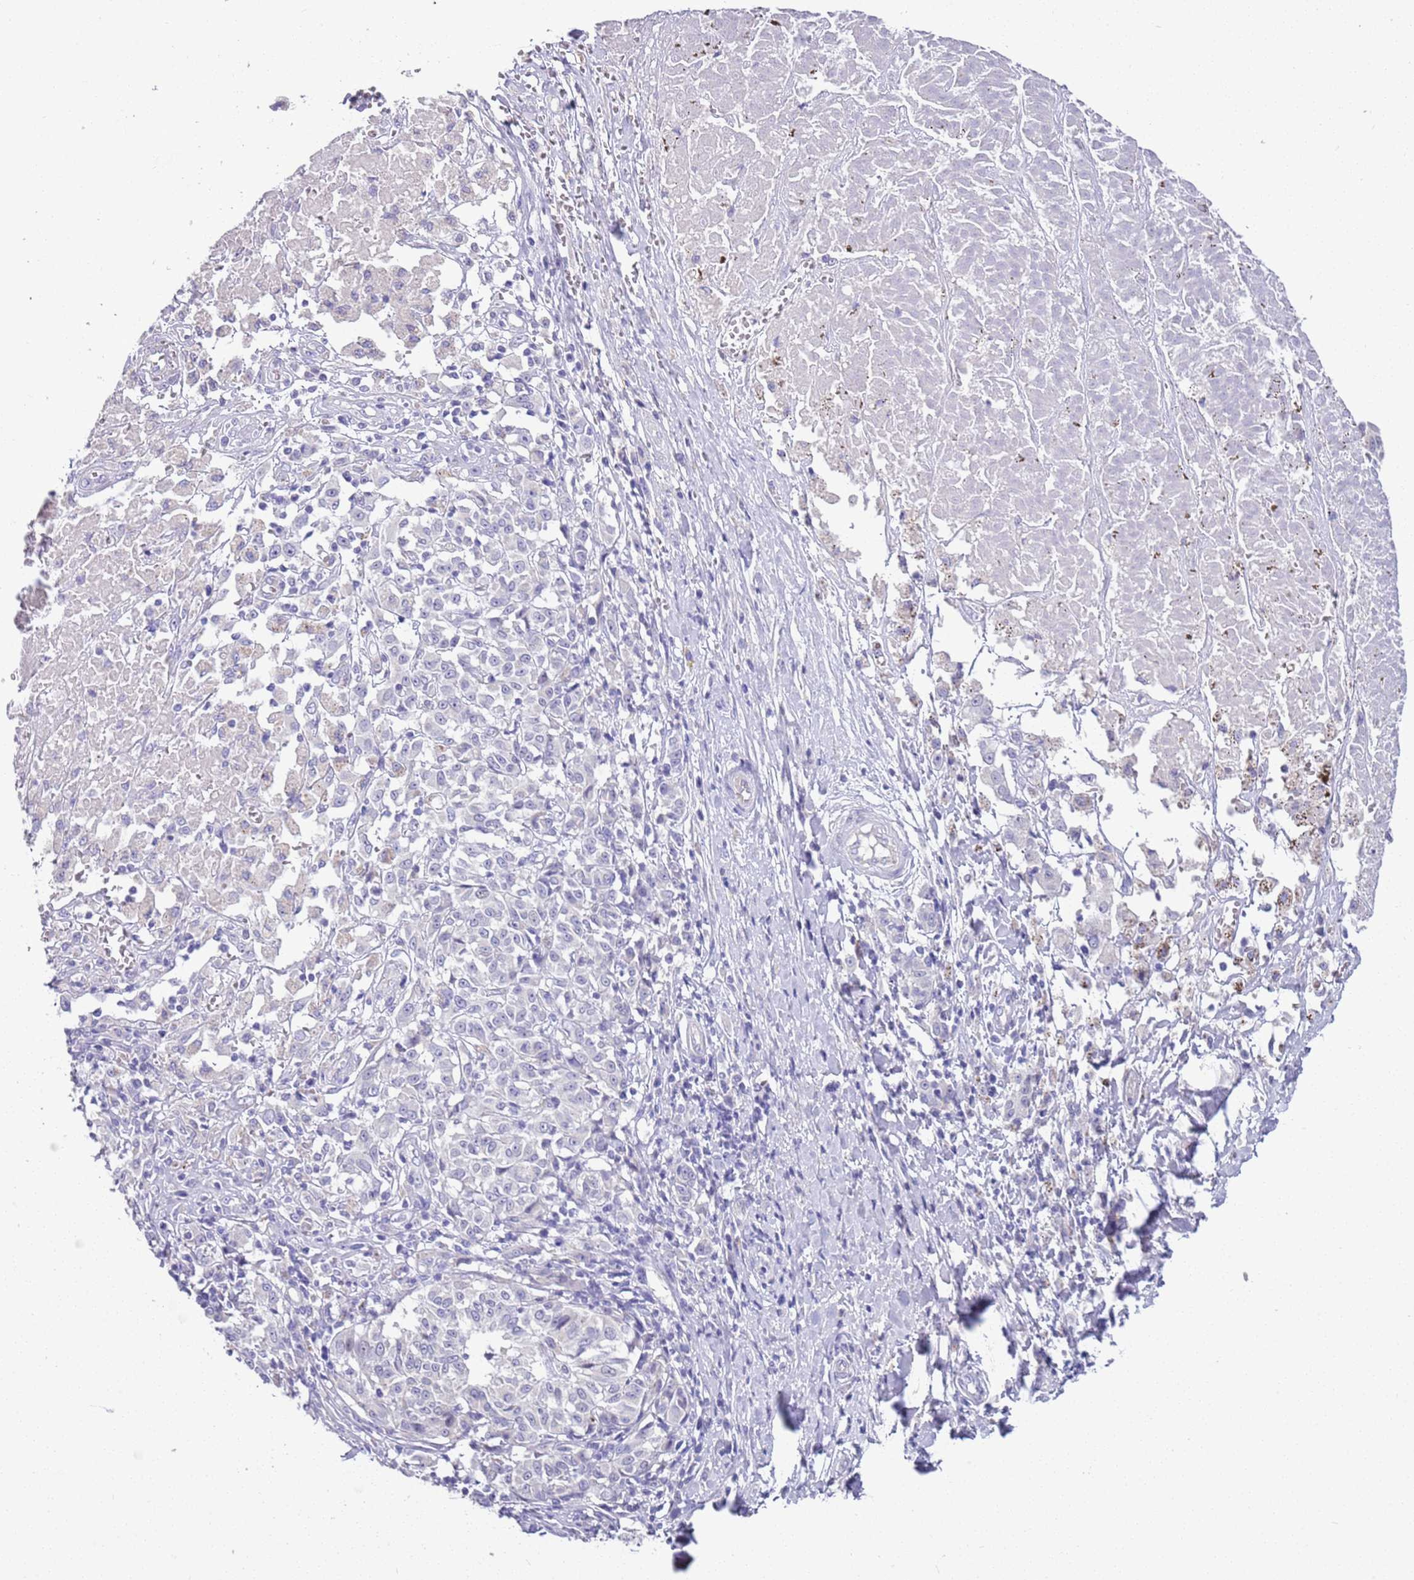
{"staining": {"intensity": "negative", "quantity": "none", "location": "none"}, "tissue": "melanoma", "cell_type": "Tumor cells", "image_type": "cancer", "snomed": [{"axis": "morphology", "description": "Malignant melanoma, NOS"}, {"axis": "topography", "description": "Skin"}], "caption": "Tumor cells show no significant protein expression in malignant melanoma.", "gene": "BRMS1L", "patient": {"sex": "female", "age": 72}}